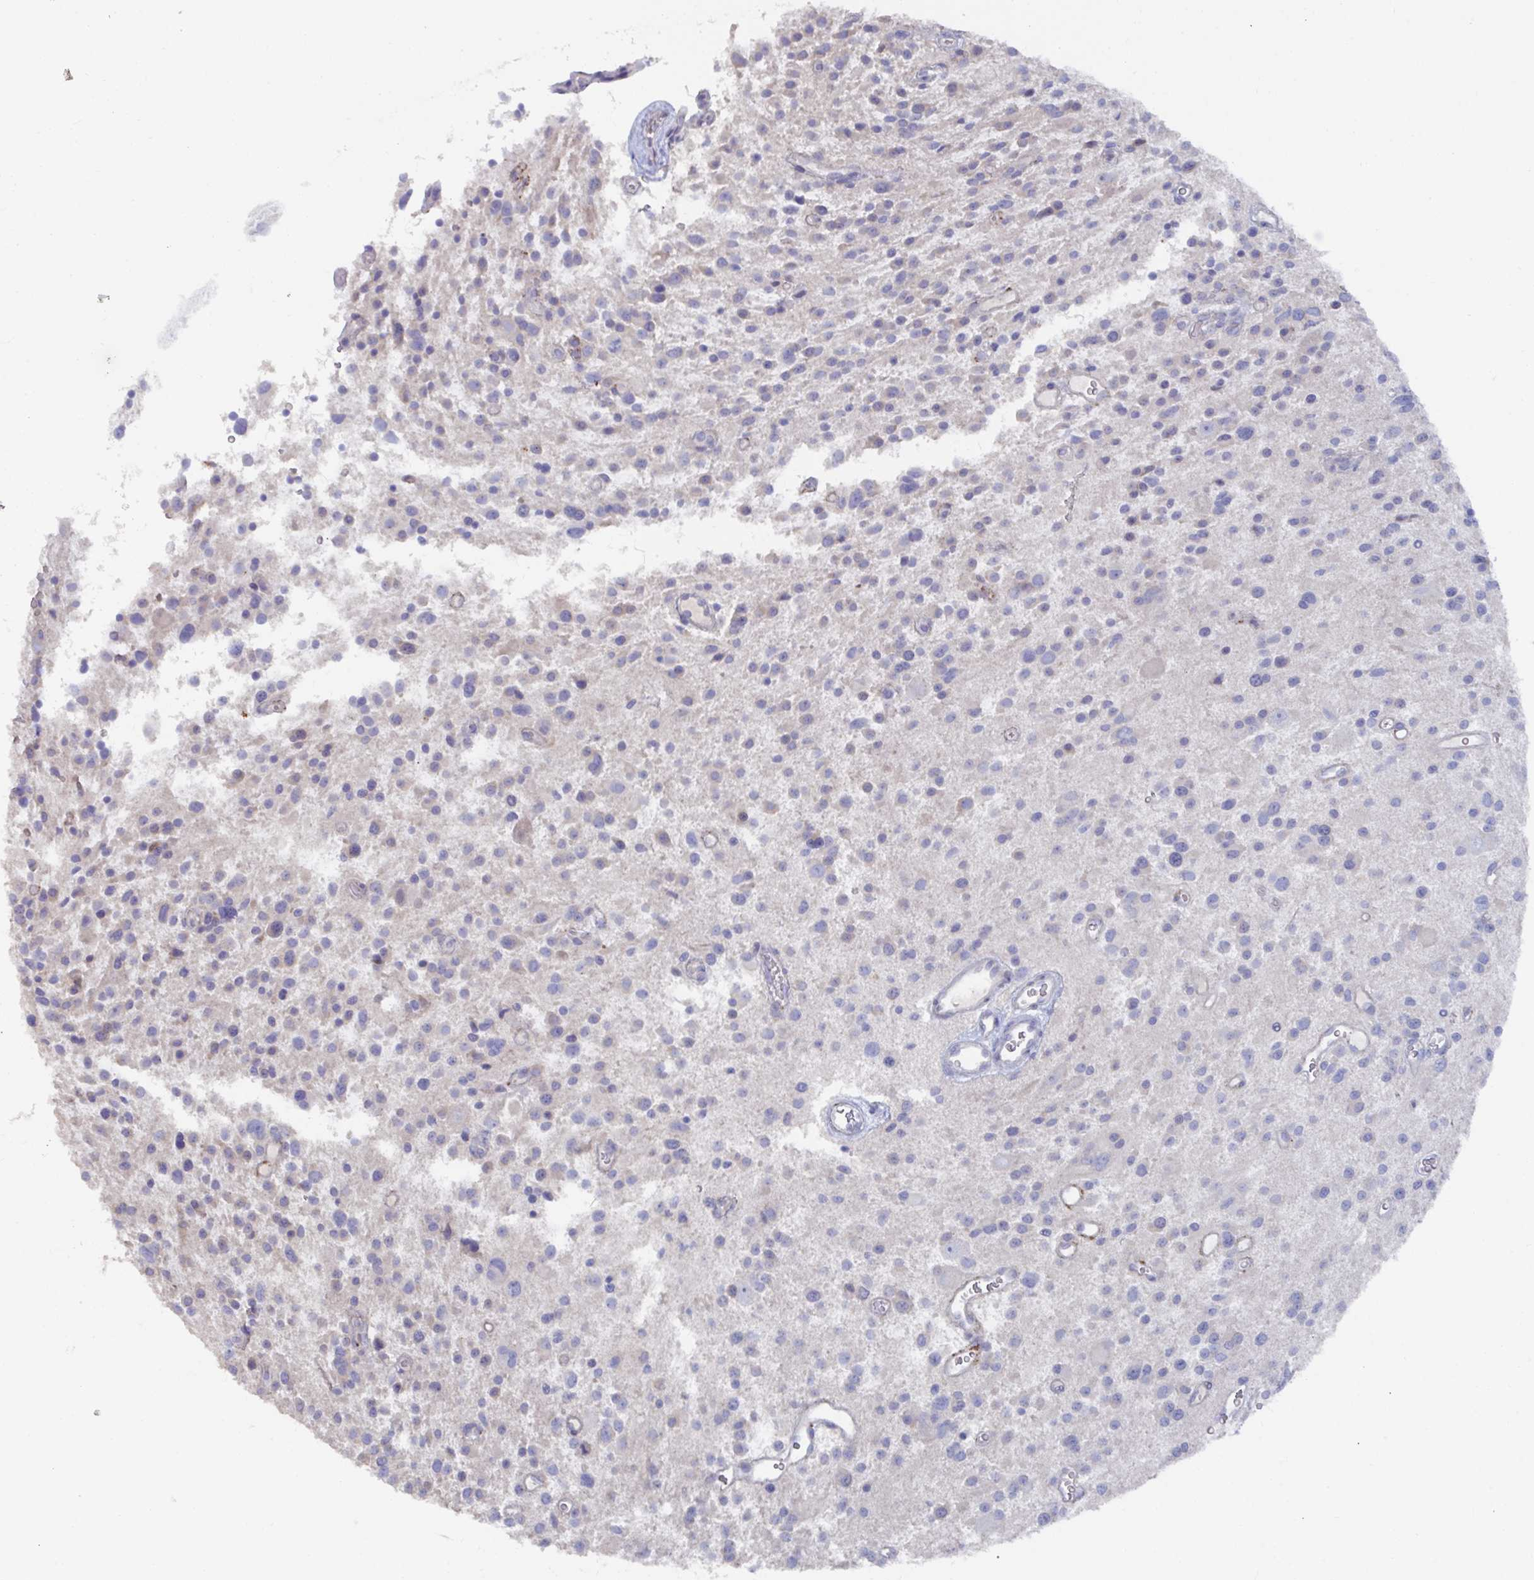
{"staining": {"intensity": "negative", "quantity": "none", "location": "none"}, "tissue": "glioma", "cell_type": "Tumor cells", "image_type": "cancer", "snomed": [{"axis": "morphology", "description": "Glioma, malignant, Low grade"}, {"axis": "topography", "description": "Brain"}], "caption": "An IHC histopathology image of glioma is shown. There is no staining in tumor cells of glioma.", "gene": "KCNK5", "patient": {"sex": "male", "age": 43}}